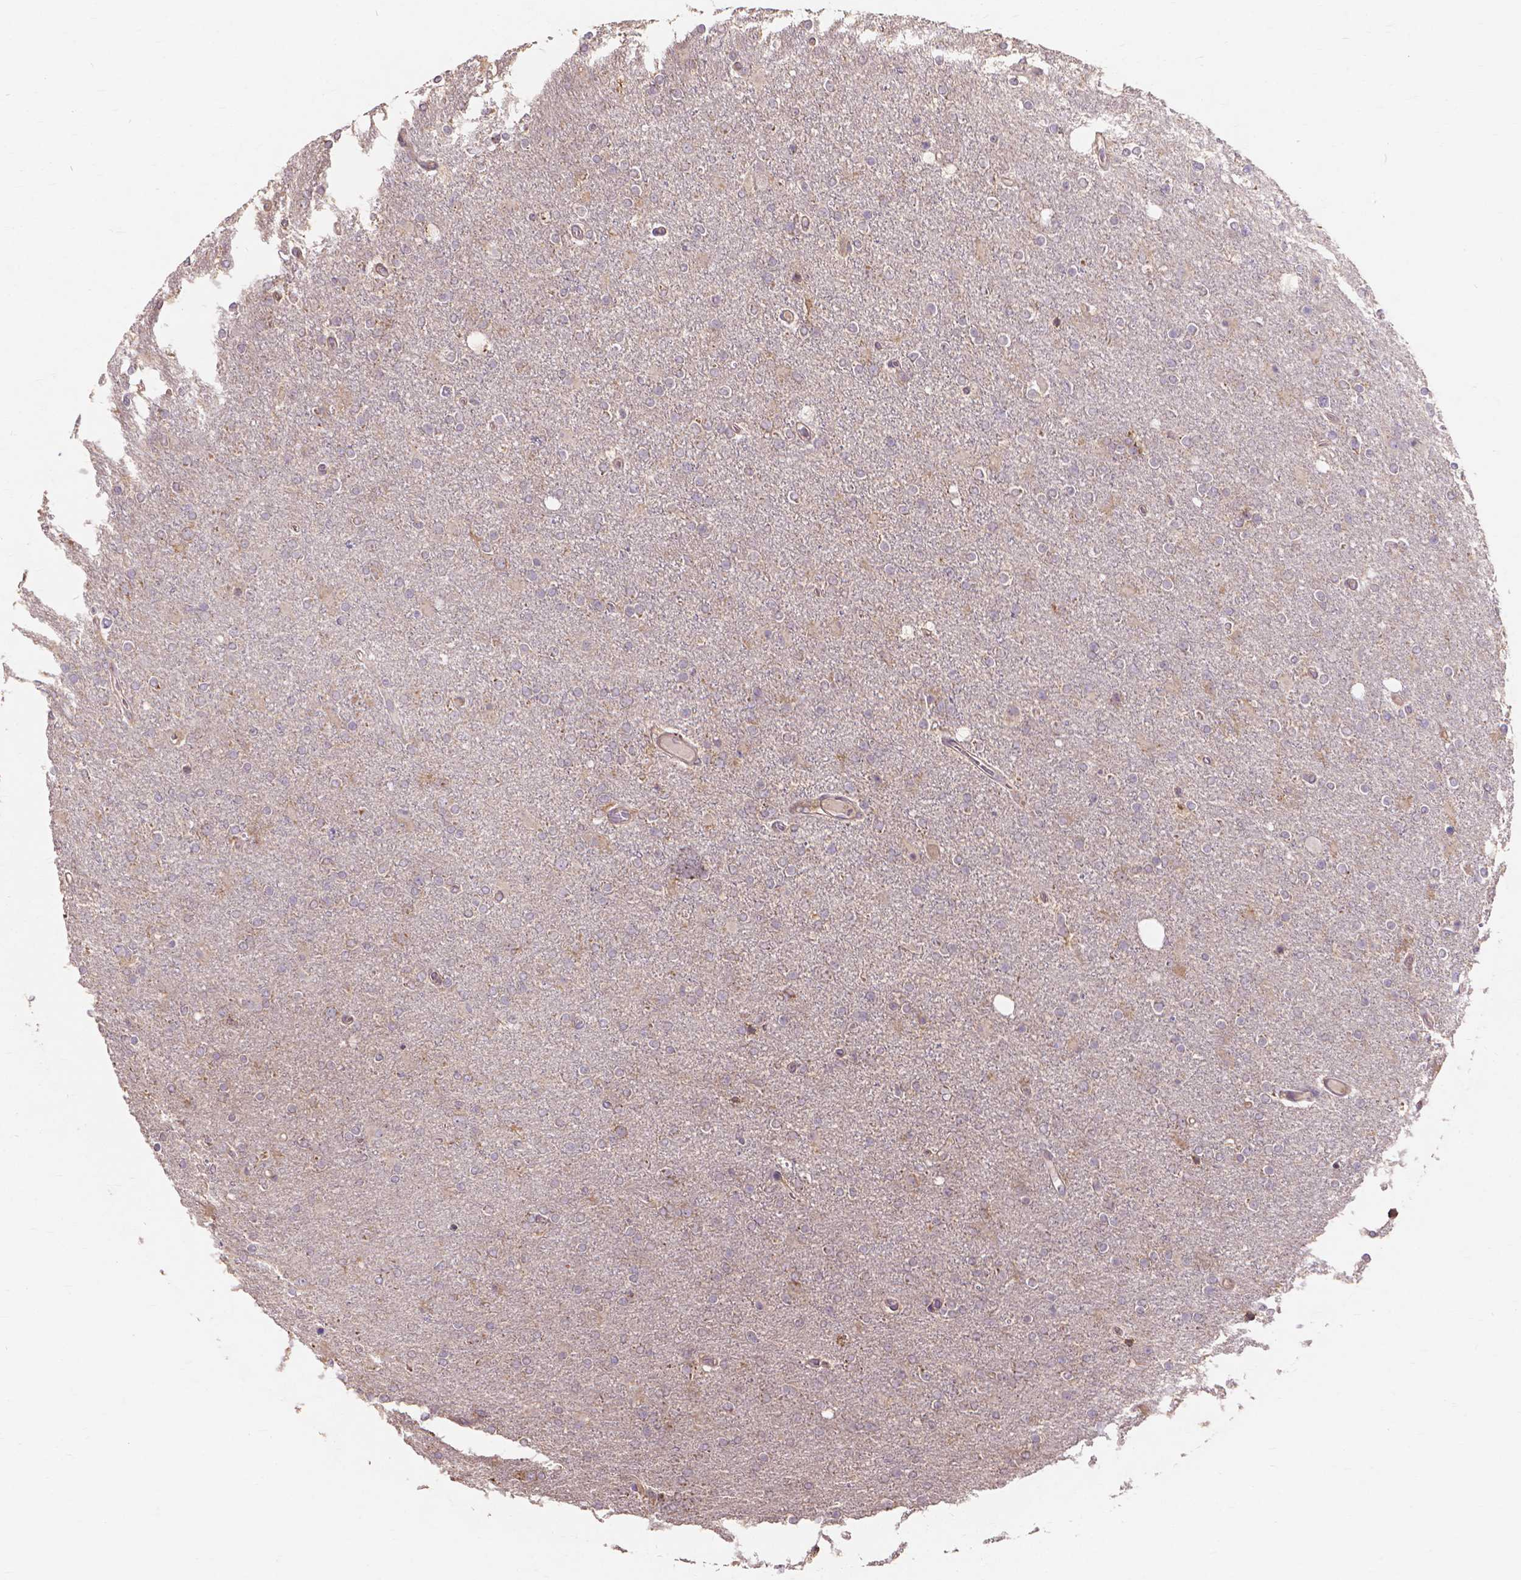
{"staining": {"intensity": "negative", "quantity": "none", "location": "none"}, "tissue": "glioma", "cell_type": "Tumor cells", "image_type": "cancer", "snomed": [{"axis": "morphology", "description": "Glioma, malignant, High grade"}, {"axis": "topography", "description": "Cerebral cortex"}], "caption": "High magnification brightfield microscopy of glioma stained with DAB (3,3'-diaminobenzidine) (brown) and counterstained with hematoxylin (blue): tumor cells show no significant expression.", "gene": "TAB2", "patient": {"sex": "male", "age": 70}}